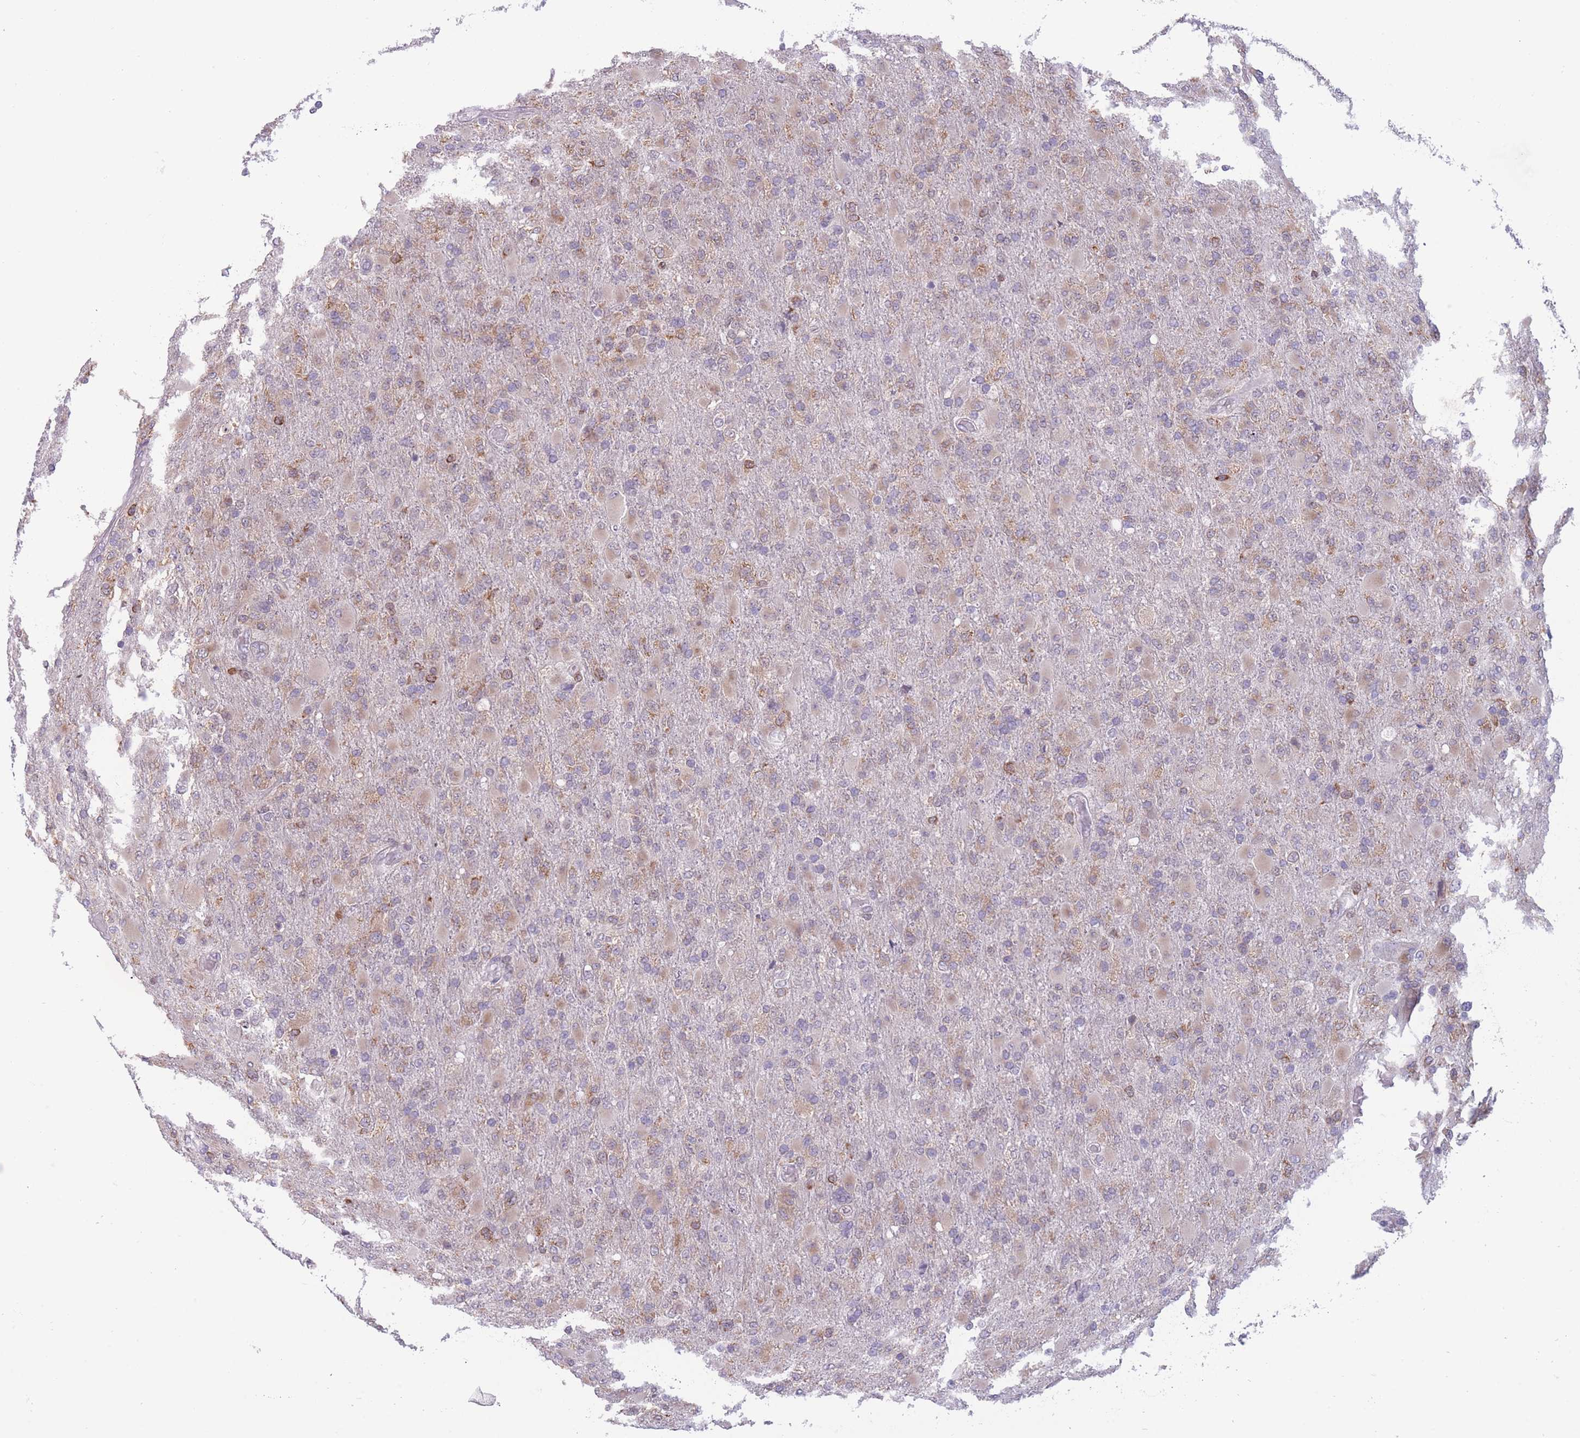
{"staining": {"intensity": "moderate", "quantity": "25%-75%", "location": "cytoplasmic/membranous"}, "tissue": "glioma", "cell_type": "Tumor cells", "image_type": "cancer", "snomed": [{"axis": "morphology", "description": "Glioma, malignant, Low grade"}, {"axis": "topography", "description": "Brain"}], "caption": "Glioma was stained to show a protein in brown. There is medium levels of moderate cytoplasmic/membranous expression in approximately 25%-75% of tumor cells. (DAB IHC, brown staining for protein, blue staining for nuclei).", "gene": "TMEM121", "patient": {"sex": "male", "age": 65}}